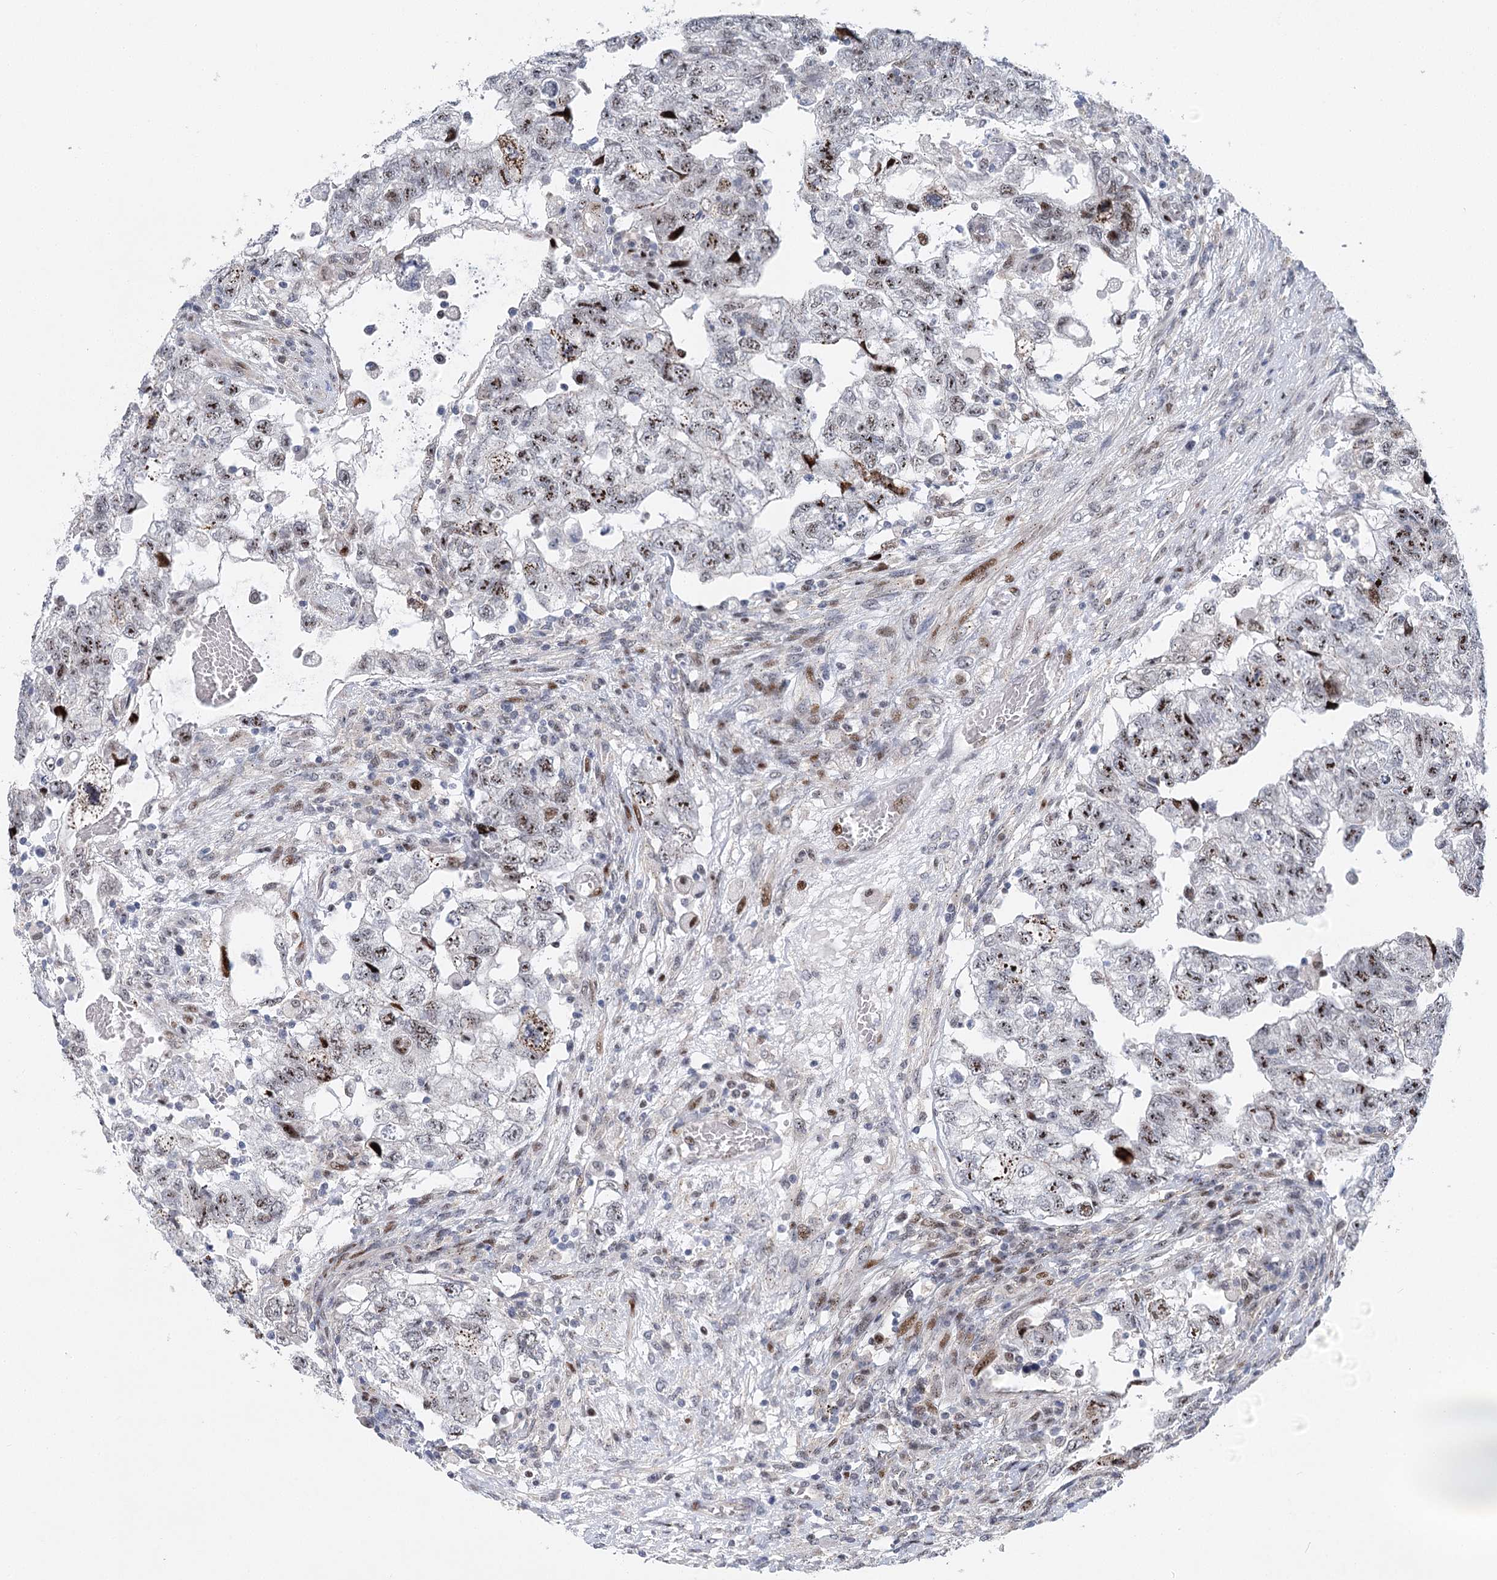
{"staining": {"intensity": "moderate", "quantity": "25%-75%", "location": "nuclear"}, "tissue": "testis cancer", "cell_type": "Tumor cells", "image_type": "cancer", "snomed": [{"axis": "morphology", "description": "Carcinoma, Embryonal, NOS"}, {"axis": "topography", "description": "Testis"}], "caption": "Moderate nuclear expression is present in approximately 25%-75% of tumor cells in testis embryonal carcinoma.", "gene": "CAMTA1", "patient": {"sex": "male", "age": 36}}